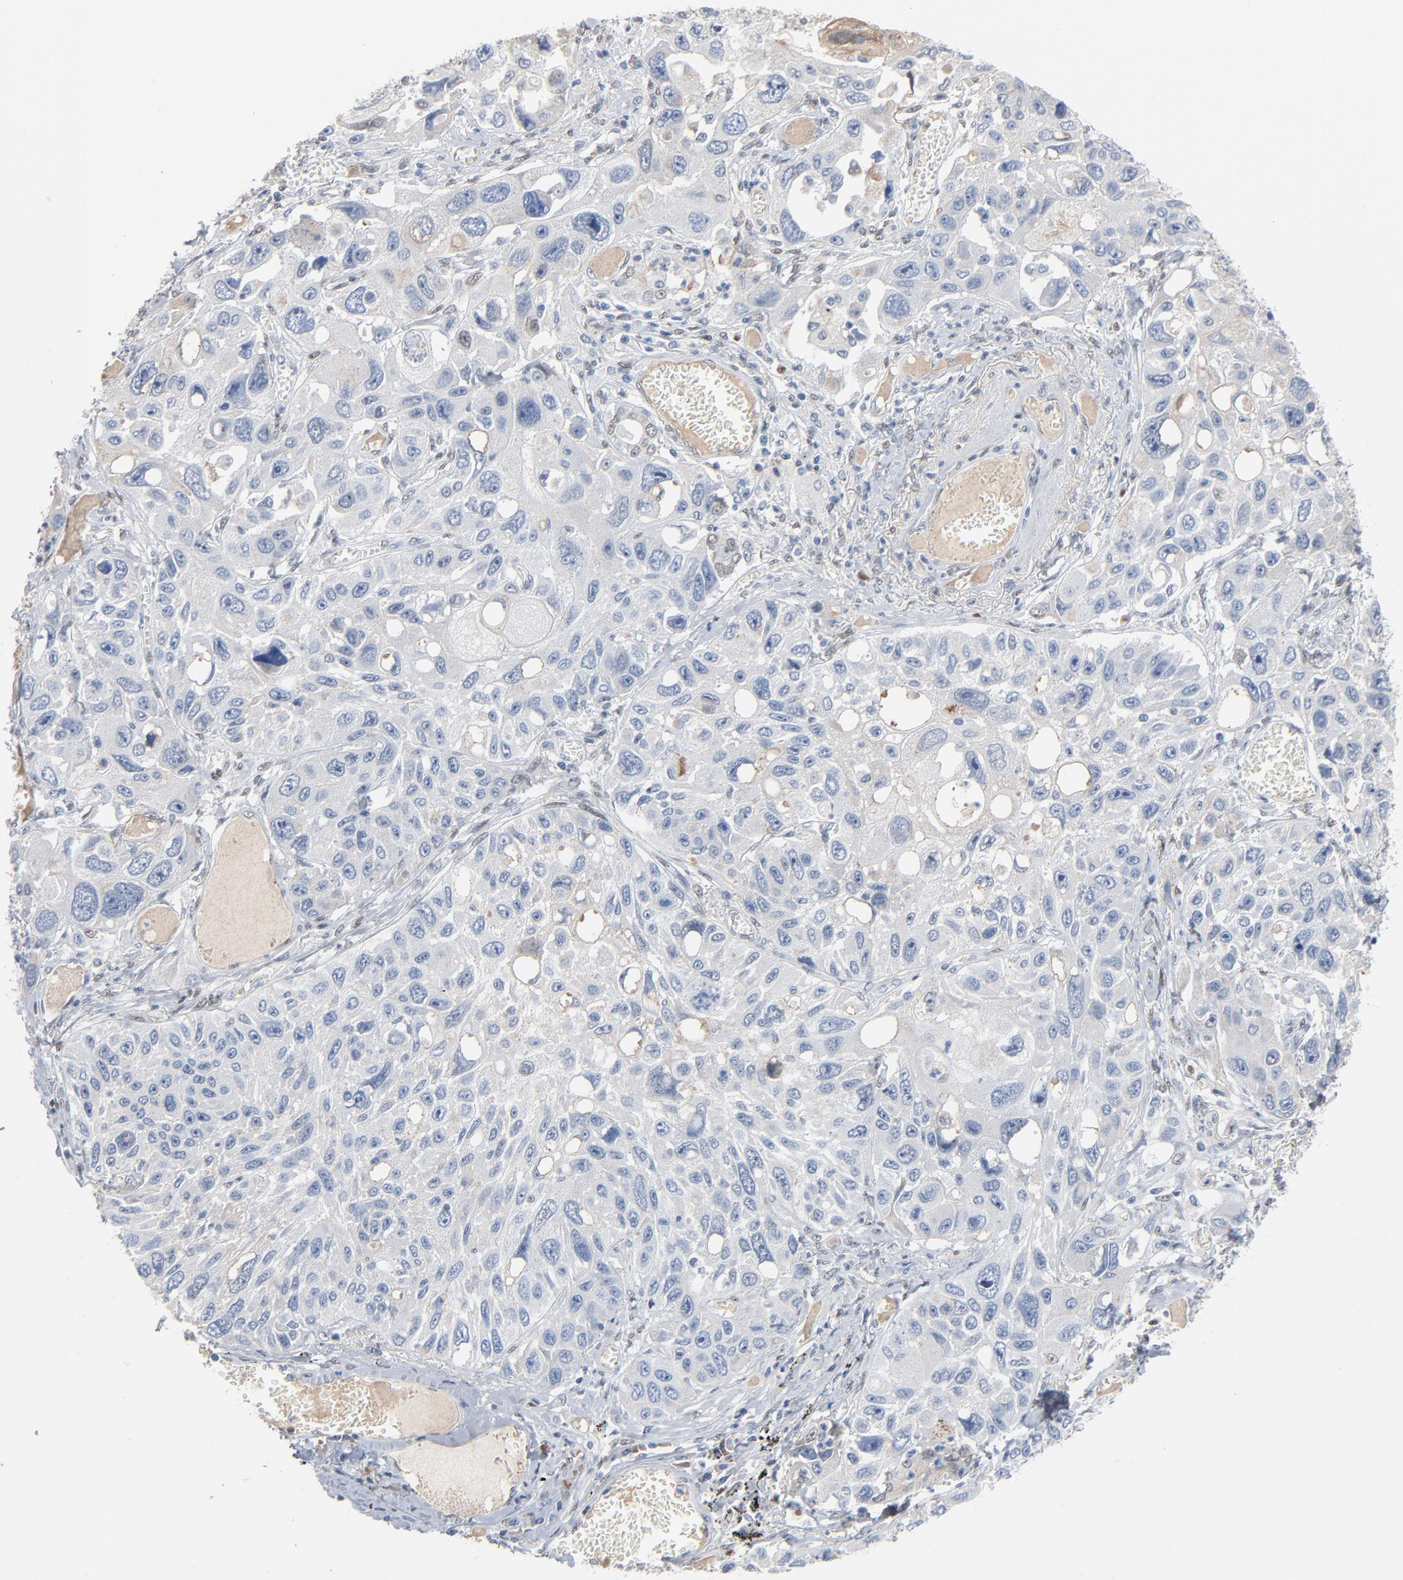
{"staining": {"intensity": "negative", "quantity": "none", "location": "none"}, "tissue": "lung cancer", "cell_type": "Tumor cells", "image_type": "cancer", "snomed": [{"axis": "morphology", "description": "Squamous cell carcinoma, NOS"}, {"axis": "topography", "description": "Lung"}], "caption": "Immunohistochemistry (IHC) photomicrograph of human lung cancer stained for a protein (brown), which reveals no positivity in tumor cells.", "gene": "FOXP1", "patient": {"sex": "male", "age": 71}}